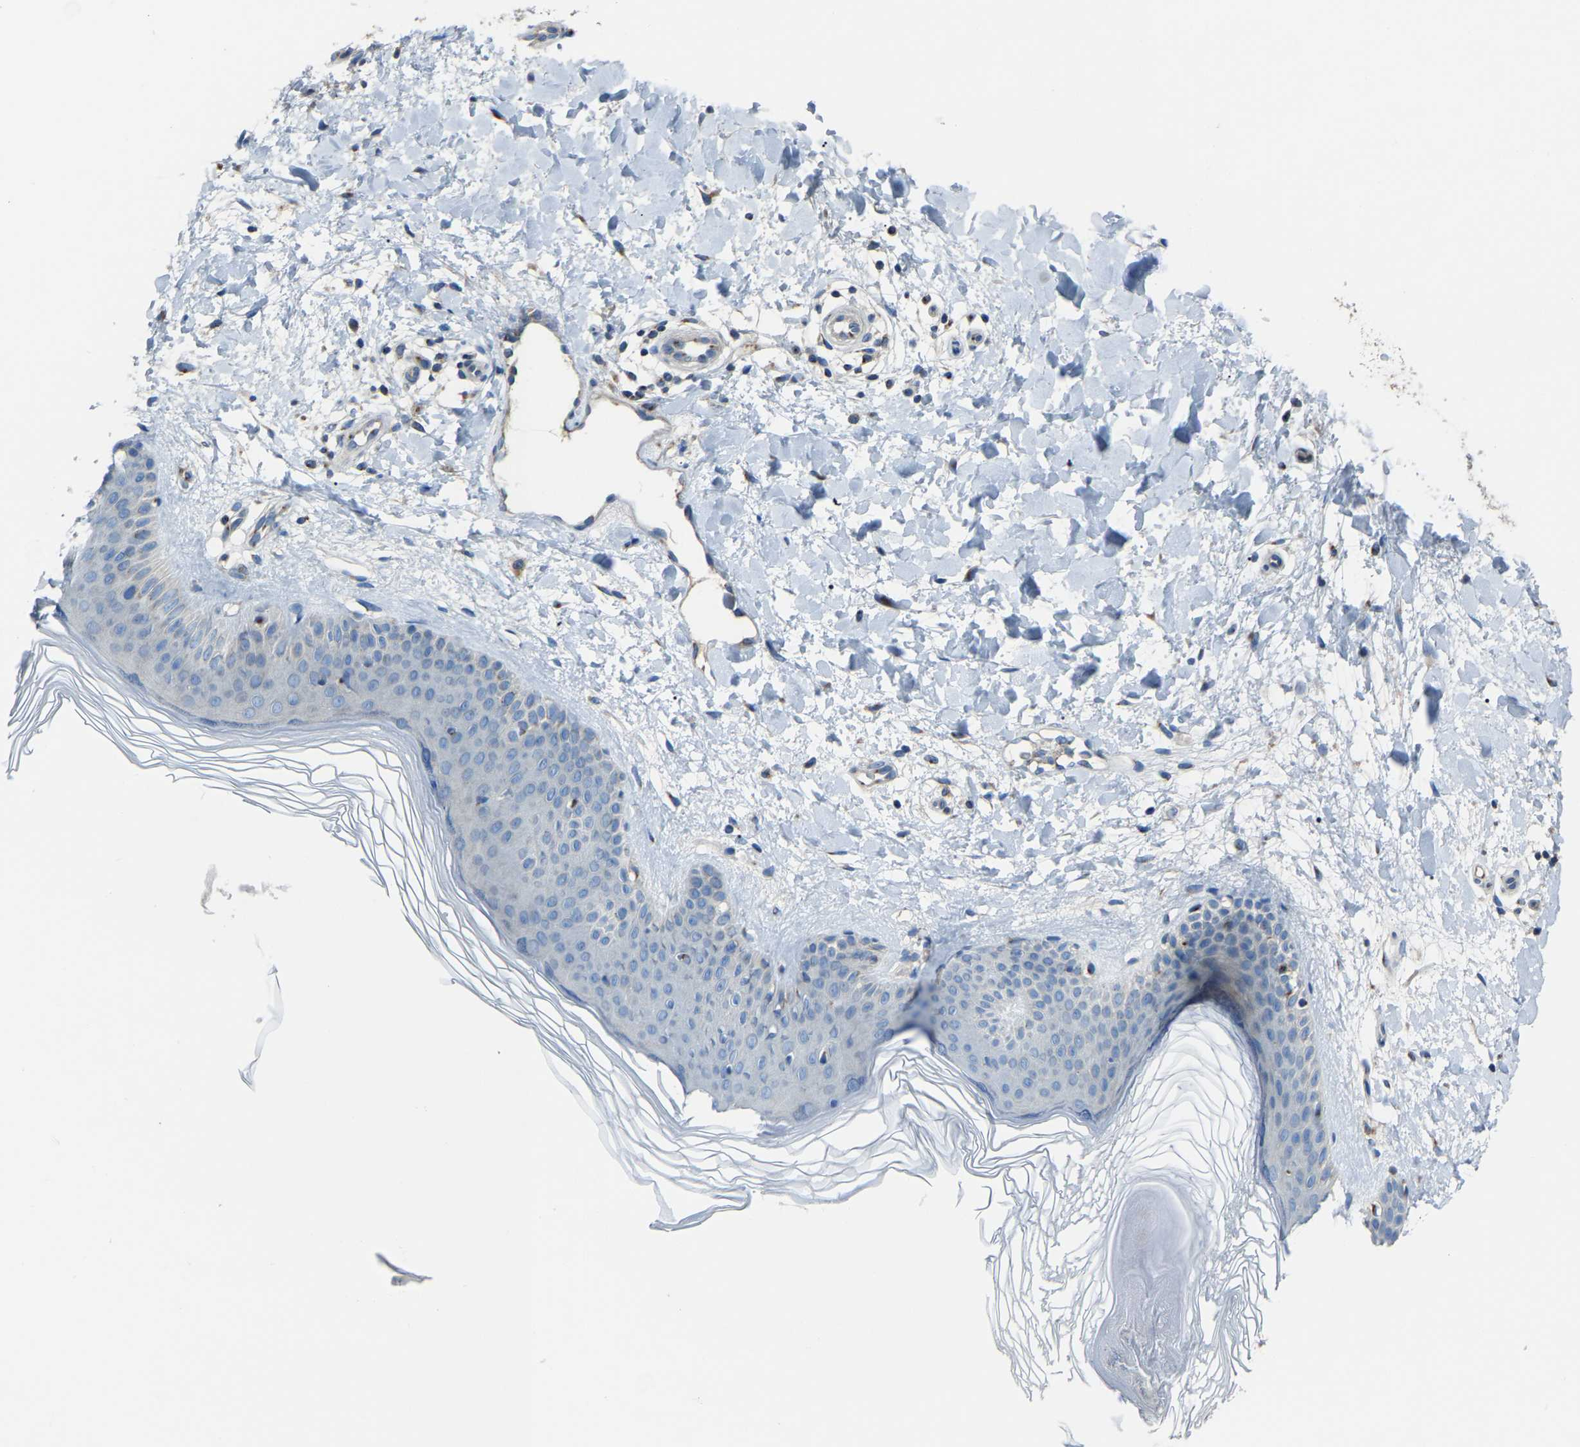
{"staining": {"intensity": "negative", "quantity": "none", "location": "none"}, "tissue": "skin", "cell_type": "Fibroblasts", "image_type": "normal", "snomed": [{"axis": "morphology", "description": "Normal tissue, NOS"}, {"axis": "morphology", "description": "Malignant melanoma, Metastatic site"}, {"axis": "topography", "description": "Skin"}], "caption": "This histopathology image is of normal skin stained with IHC to label a protein in brown with the nuclei are counter-stained blue. There is no positivity in fibroblasts.", "gene": "CANT1", "patient": {"sex": "male", "age": 41}}